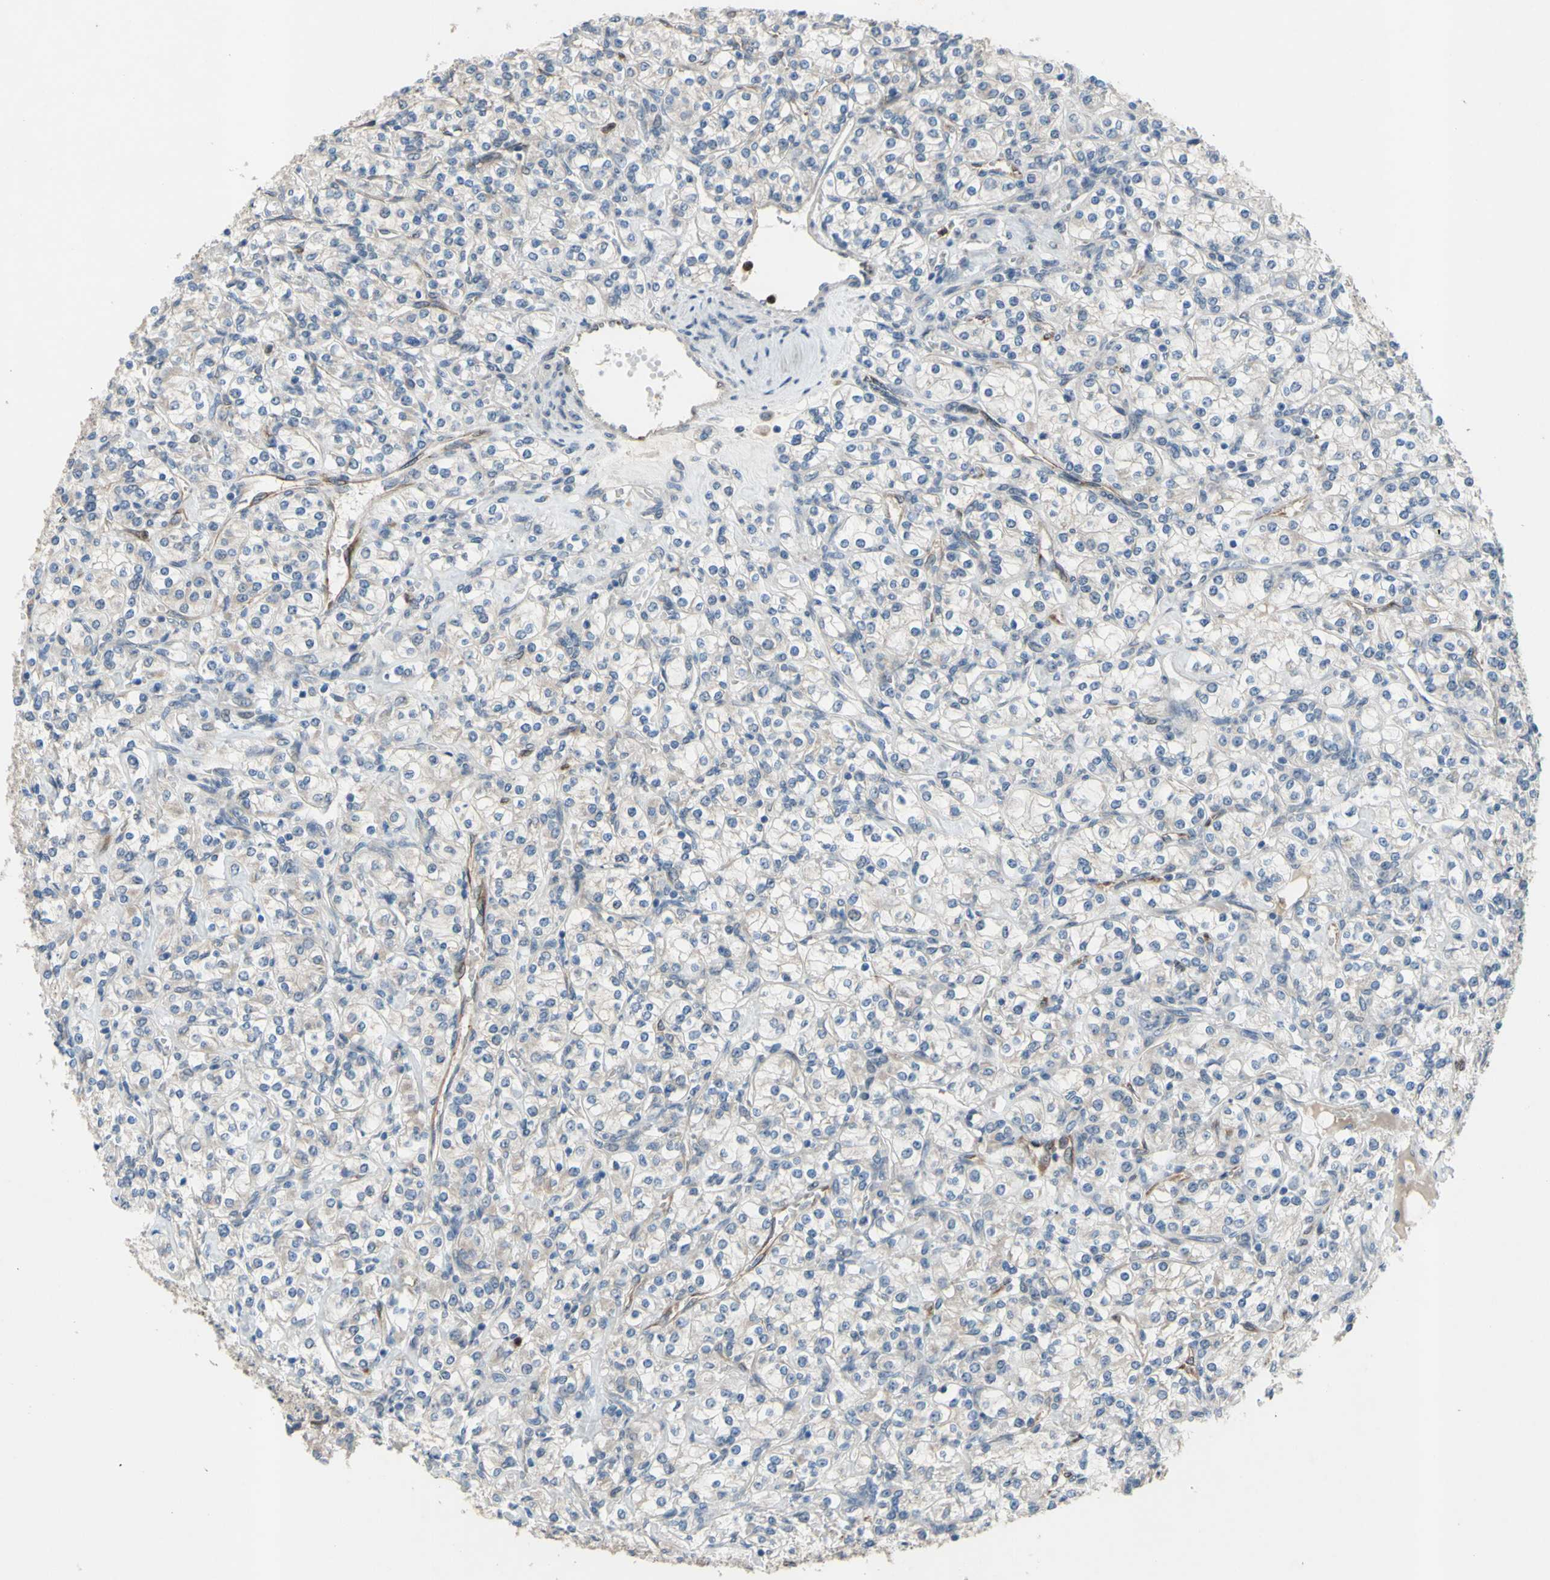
{"staining": {"intensity": "weak", "quantity": ">75%", "location": "cytoplasmic/membranous"}, "tissue": "renal cancer", "cell_type": "Tumor cells", "image_type": "cancer", "snomed": [{"axis": "morphology", "description": "Adenocarcinoma, NOS"}, {"axis": "topography", "description": "Kidney"}], "caption": "Human renal adenocarcinoma stained with a protein marker displays weak staining in tumor cells.", "gene": "GRAMD2B", "patient": {"sex": "male", "age": 77}}